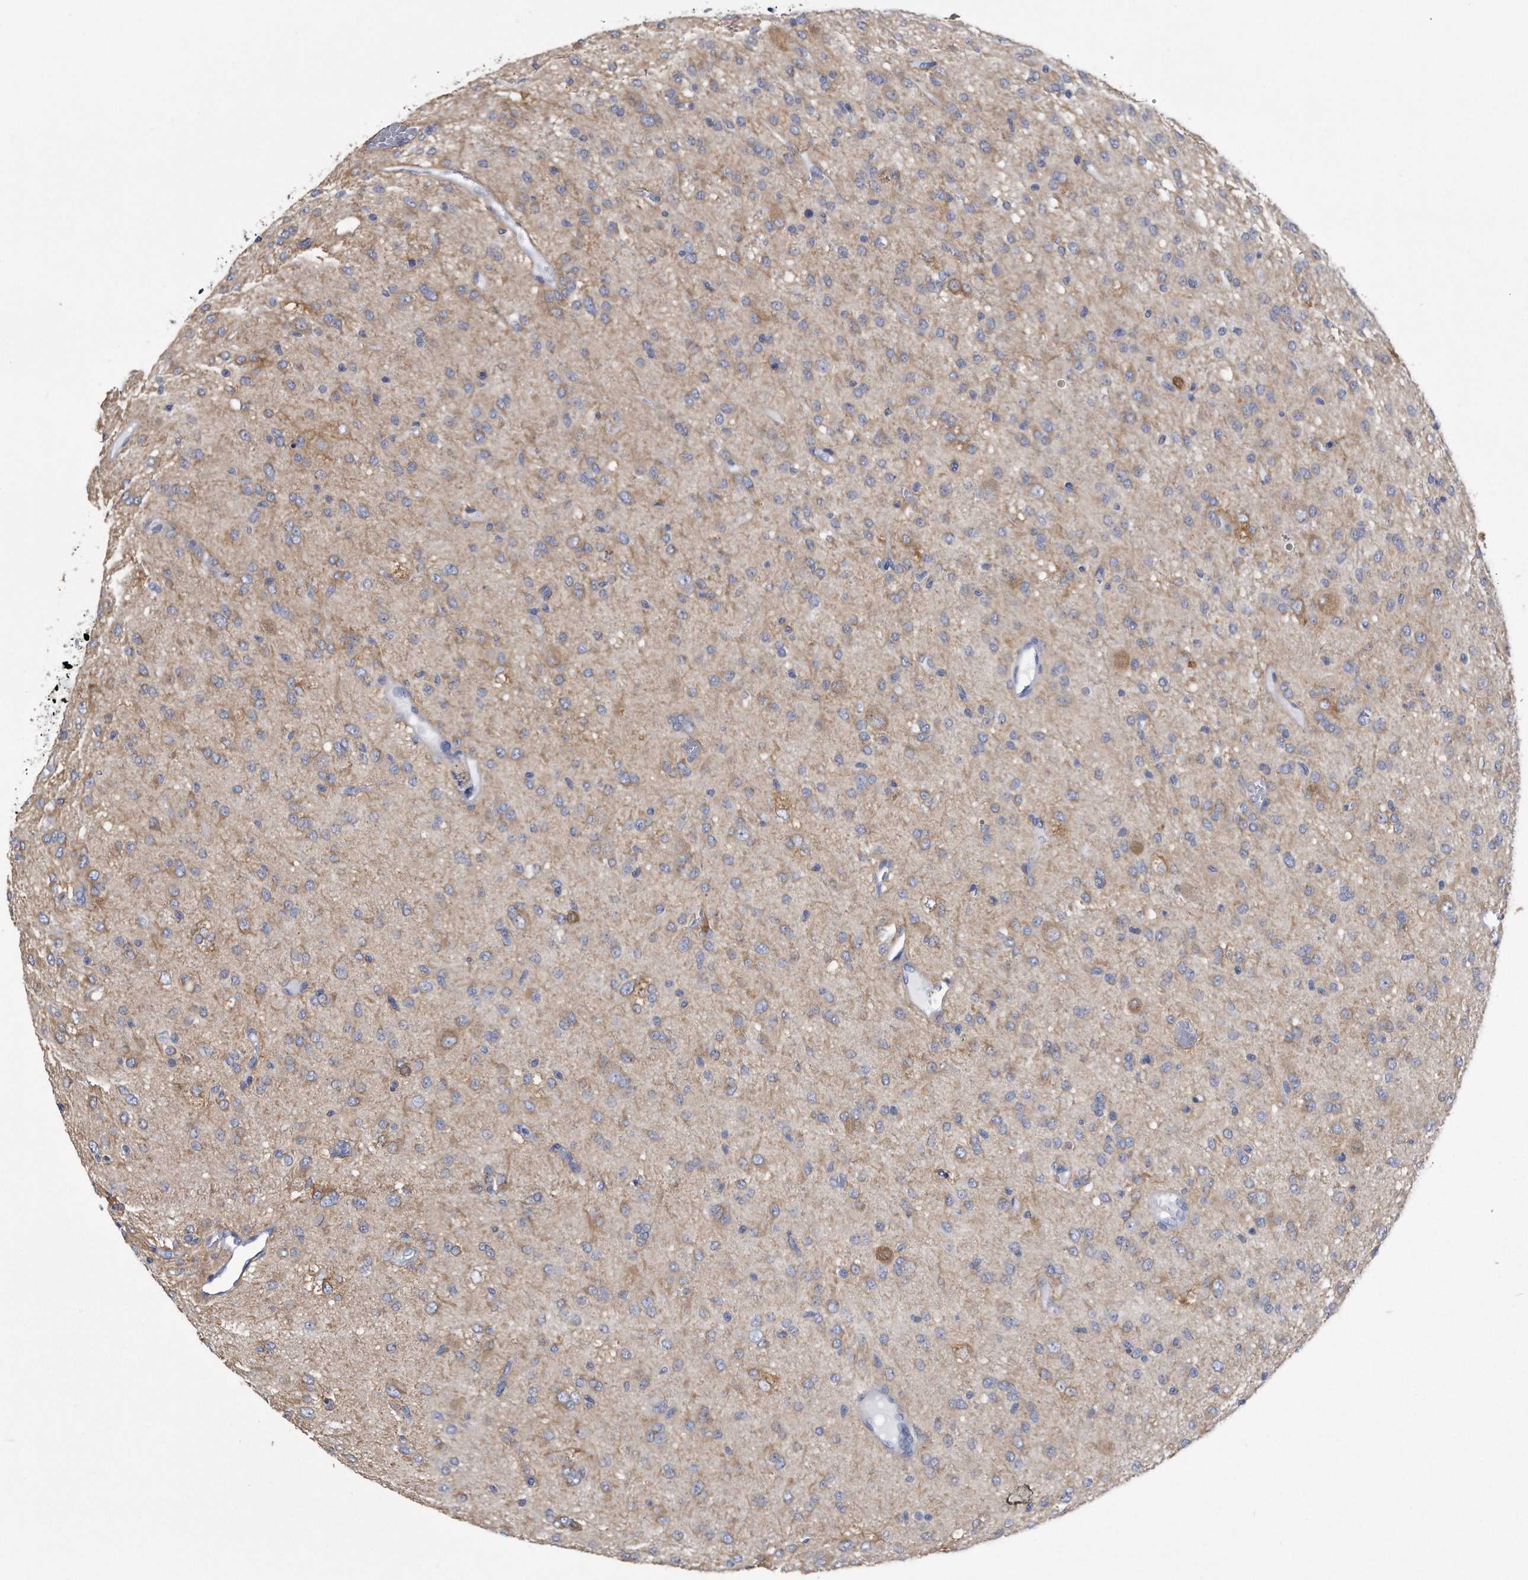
{"staining": {"intensity": "weak", "quantity": "<25%", "location": "cytoplasmic/membranous"}, "tissue": "glioma", "cell_type": "Tumor cells", "image_type": "cancer", "snomed": [{"axis": "morphology", "description": "Glioma, malignant, High grade"}, {"axis": "topography", "description": "Brain"}], "caption": "This micrograph is of malignant glioma (high-grade) stained with immunohistochemistry to label a protein in brown with the nuclei are counter-stained blue. There is no positivity in tumor cells.", "gene": "PYGB", "patient": {"sex": "female", "age": 59}}